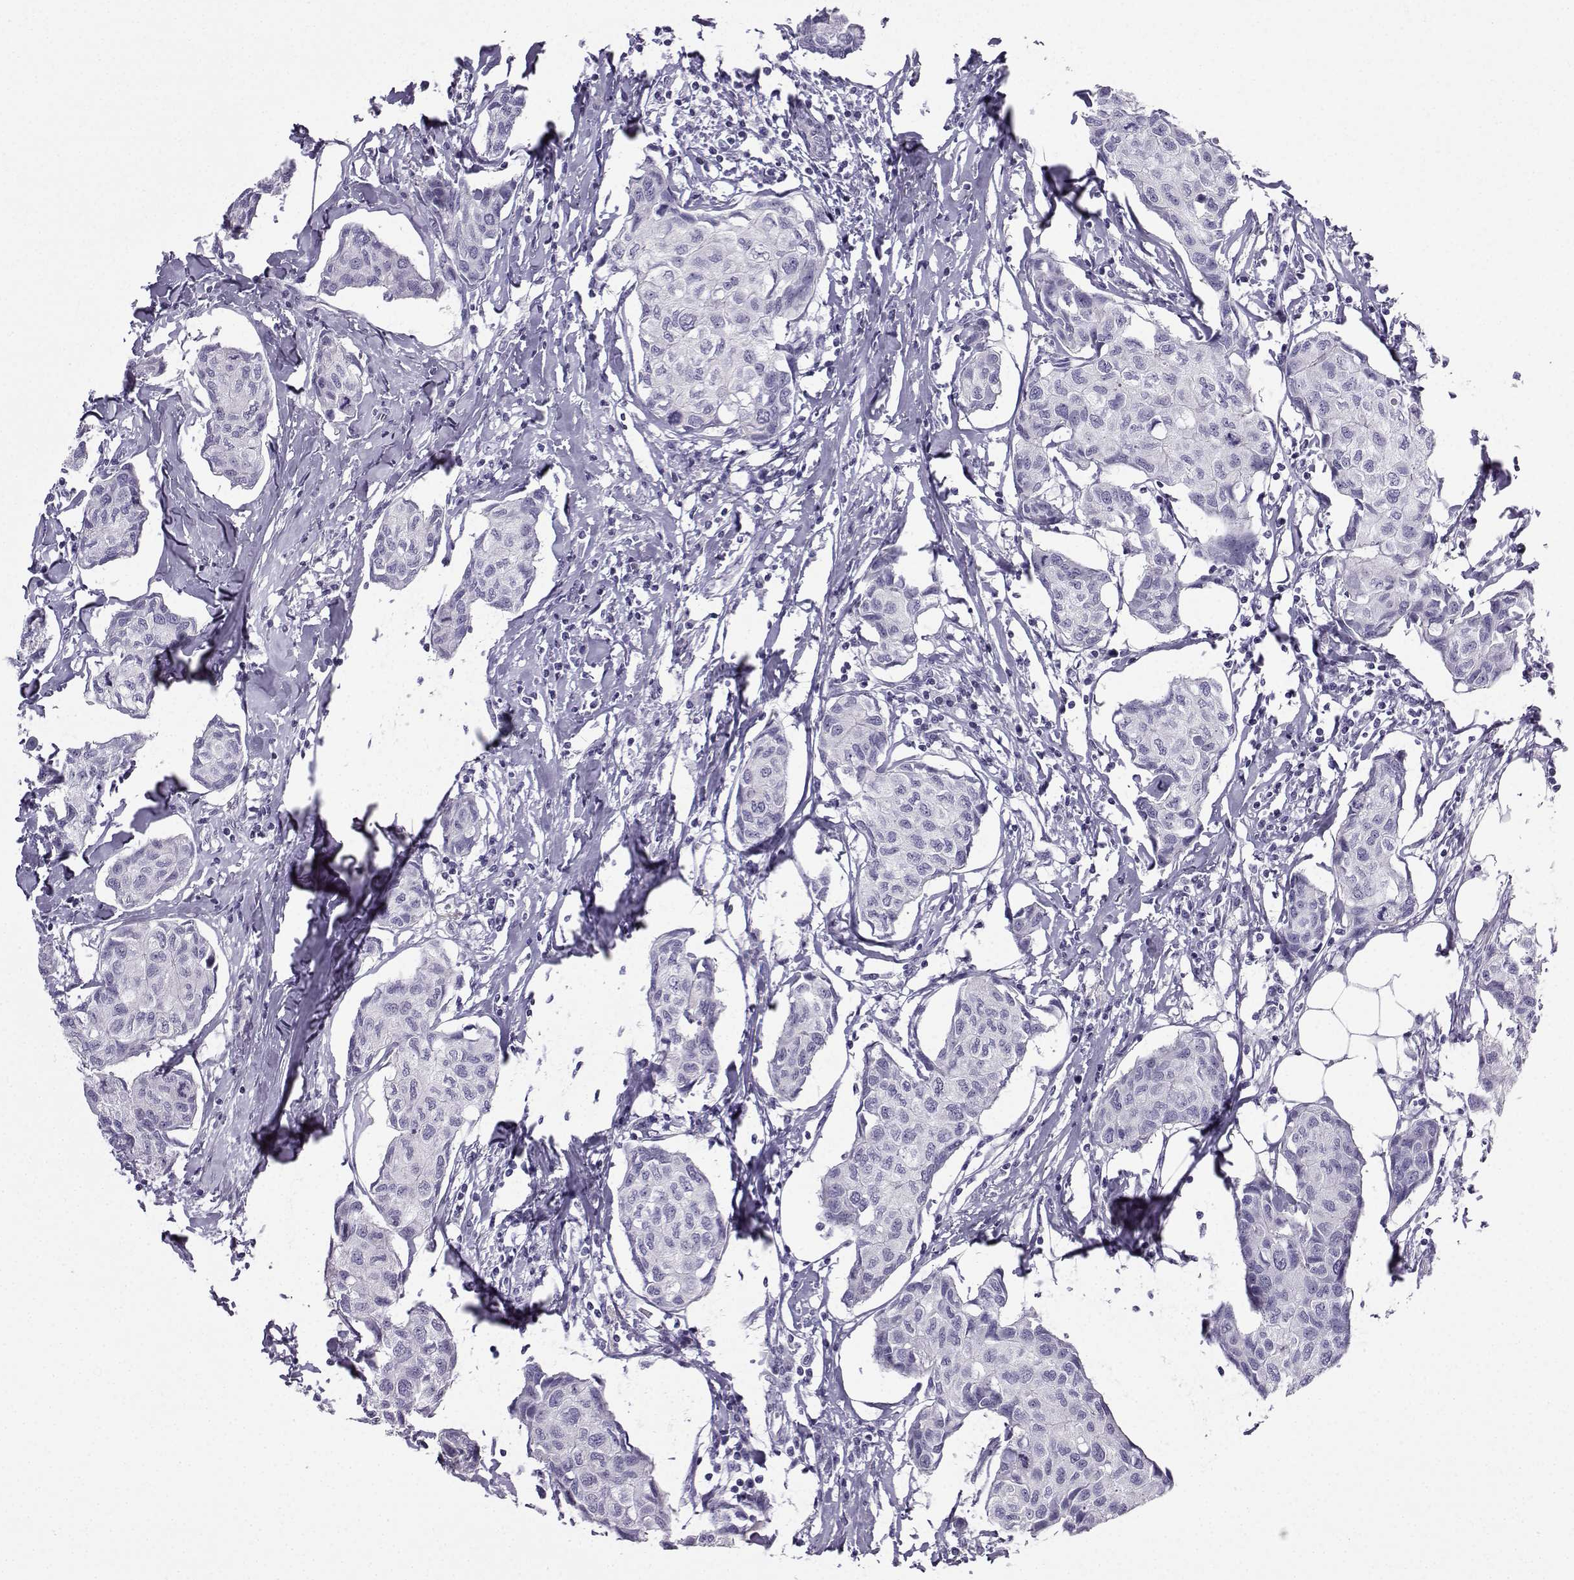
{"staining": {"intensity": "negative", "quantity": "none", "location": "none"}, "tissue": "breast cancer", "cell_type": "Tumor cells", "image_type": "cancer", "snomed": [{"axis": "morphology", "description": "Duct carcinoma"}, {"axis": "topography", "description": "Breast"}], "caption": "Breast cancer was stained to show a protein in brown. There is no significant expression in tumor cells. (Stains: DAB (3,3'-diaminobenzidine) immunohistochemistry (IHC) with hematoxylin counter stain, Microscopy: brightfield microscopy at high magnification).", "gene": "ZBTB8B", "patient": {"sex": "female", "age": 80}}